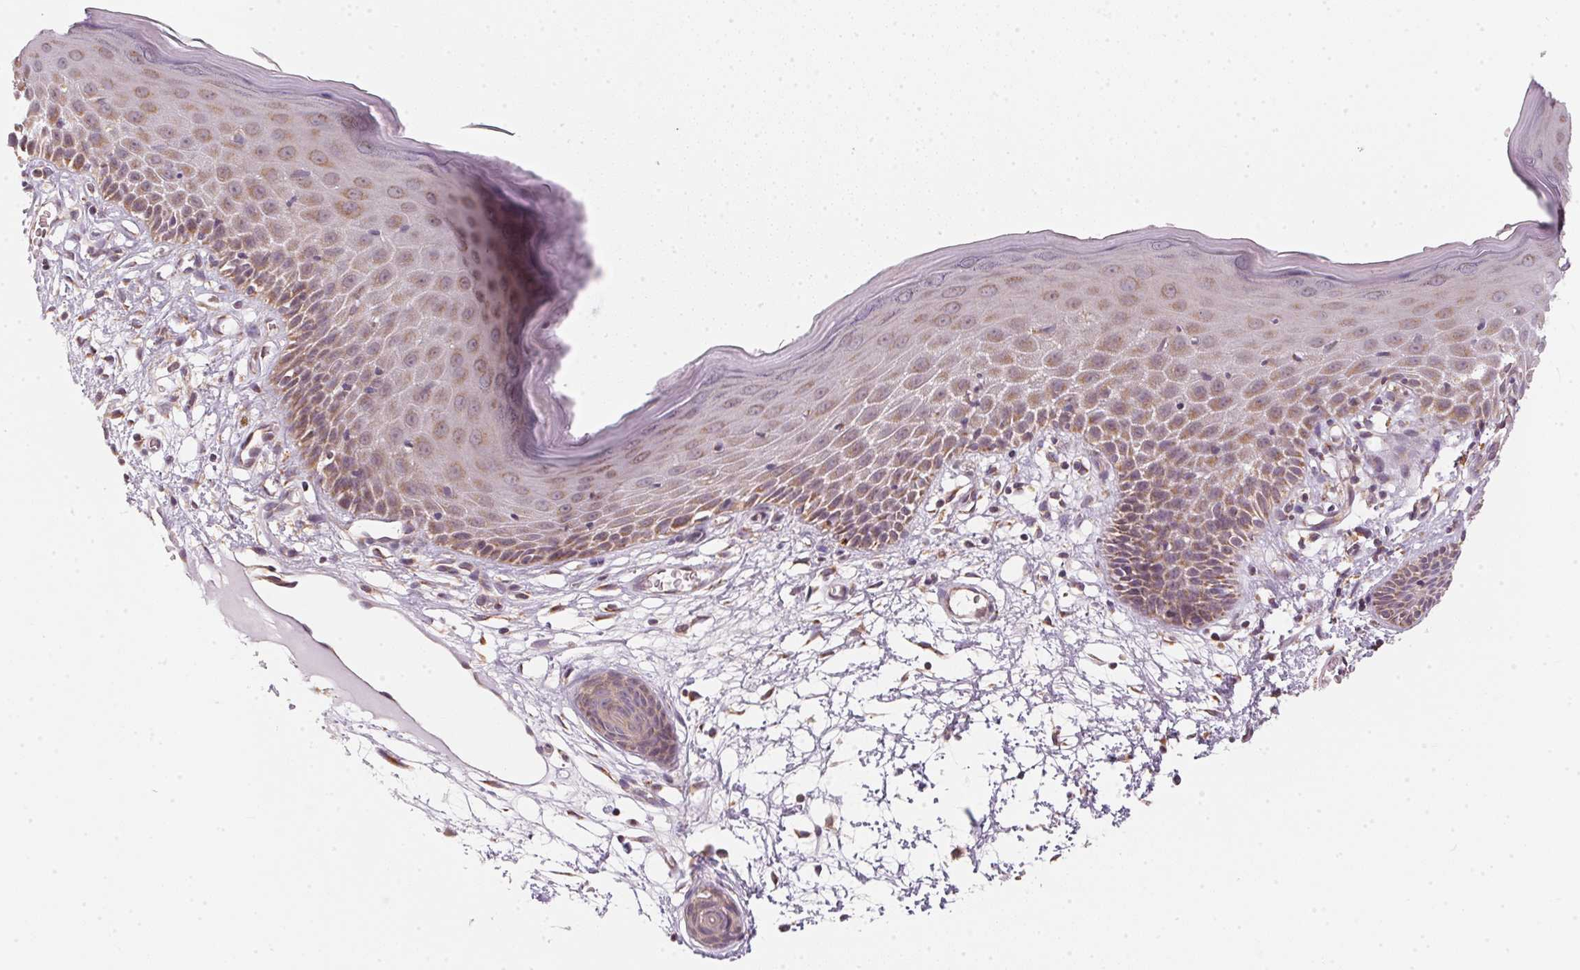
{"staining": {"intensity": "moderate", "quantity": ">75%", "location": "cytoplasmic/membranous"}, "tissue": "skin", "cell_type": "Epidermal cells", "image_type": "normal", "snomed": [{"axis": "morphology", "description": "Normal tissue, NOS"}, {"axis": "topography", "description": "Vulva"}], "caption": "DAB immunohistochemical staining of benign skin exhibits moderate cytoplasmic/membranous protein staining in about >75% of epidermal cells. The staining is performed using DAB (3,3'-diaminobenzidine) brown chromogen to label protein expression. The nuclei are counter-stained blue using hematoxylin.", "gene": "MATCAP1", "patient": {"sex": "female", "age": 68}}